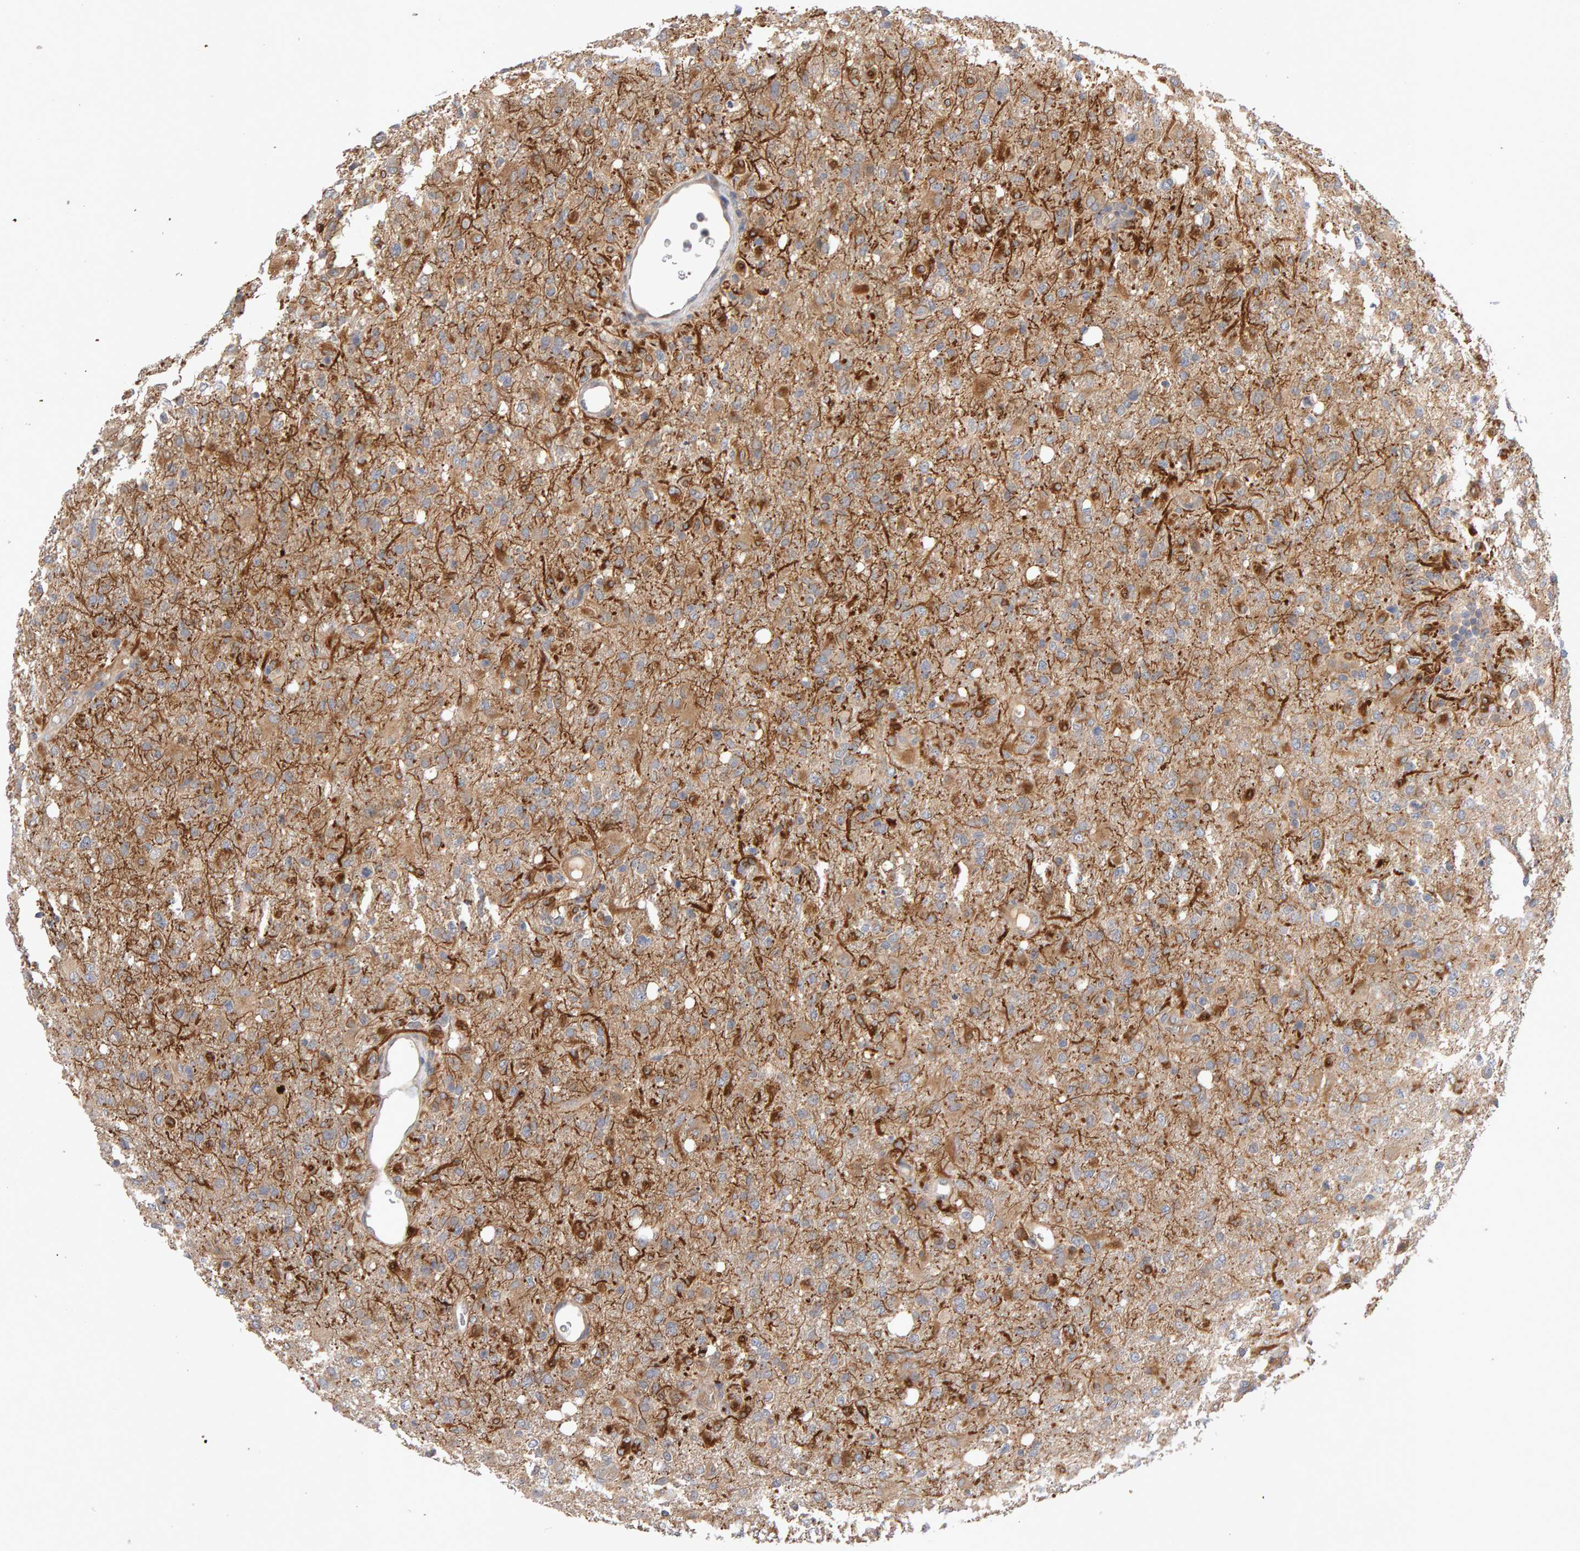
{"staining": {"intensity": "weak", "quantity": ">75%", "location": "cytoplasmic/membranous"}, "tissue": "glioma", "cell_type": "Tumor cells", "image_type": "cancer", "snomed": [{"axis": "morphology", "description": "Glioma, malignant, High grade"}, {"axis": "topography", "description": "Brain"}], "caption": "Tumor cells demonstrate low levels of weak cytoplasmic/membranous positivity in about >75% of cells in high-grade glioma (malignant).", "gene": "RNF19A", "patient": {"sex": "female", "age": 57}}